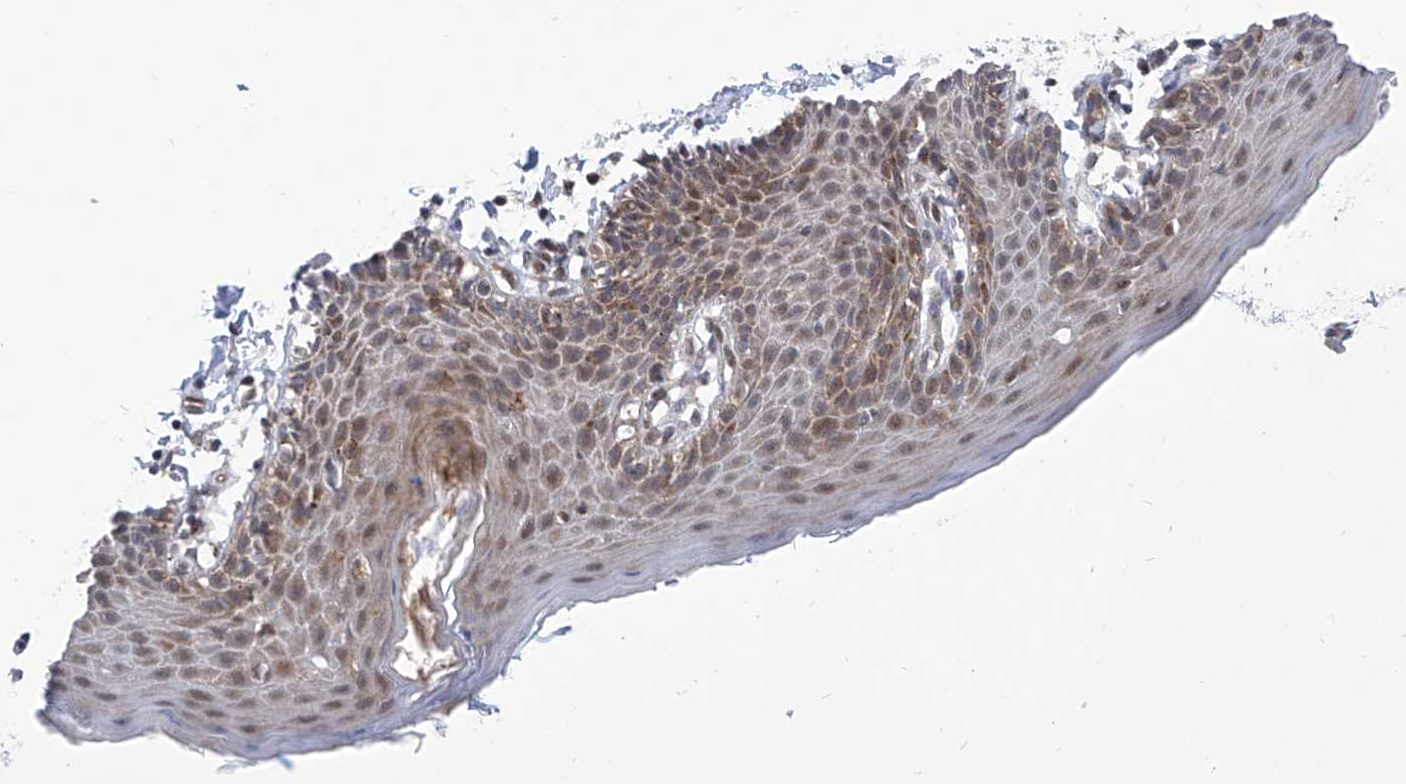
{"staining": {"intensity": "moderate", "quantity": ">75%", "location": "cytoplasmic/membranous"}, "tissue": "skin", "cell_type": "Epidermal cells", "image_type": "normal", "snomed": [{"axis": "morphology", "description": "Normal tissue, NOS"}, {"axis": "topography", "description": "Vulva"}], "caption": "Benign skin exhibits moderate cytoplasmic/membranous staining in about >75% of epidermal cells The protein of interest is shown in brown color, while the nuclei are stained blue..", "gene": "CEP290", "patient": {"sex": "female", "age": 66}}